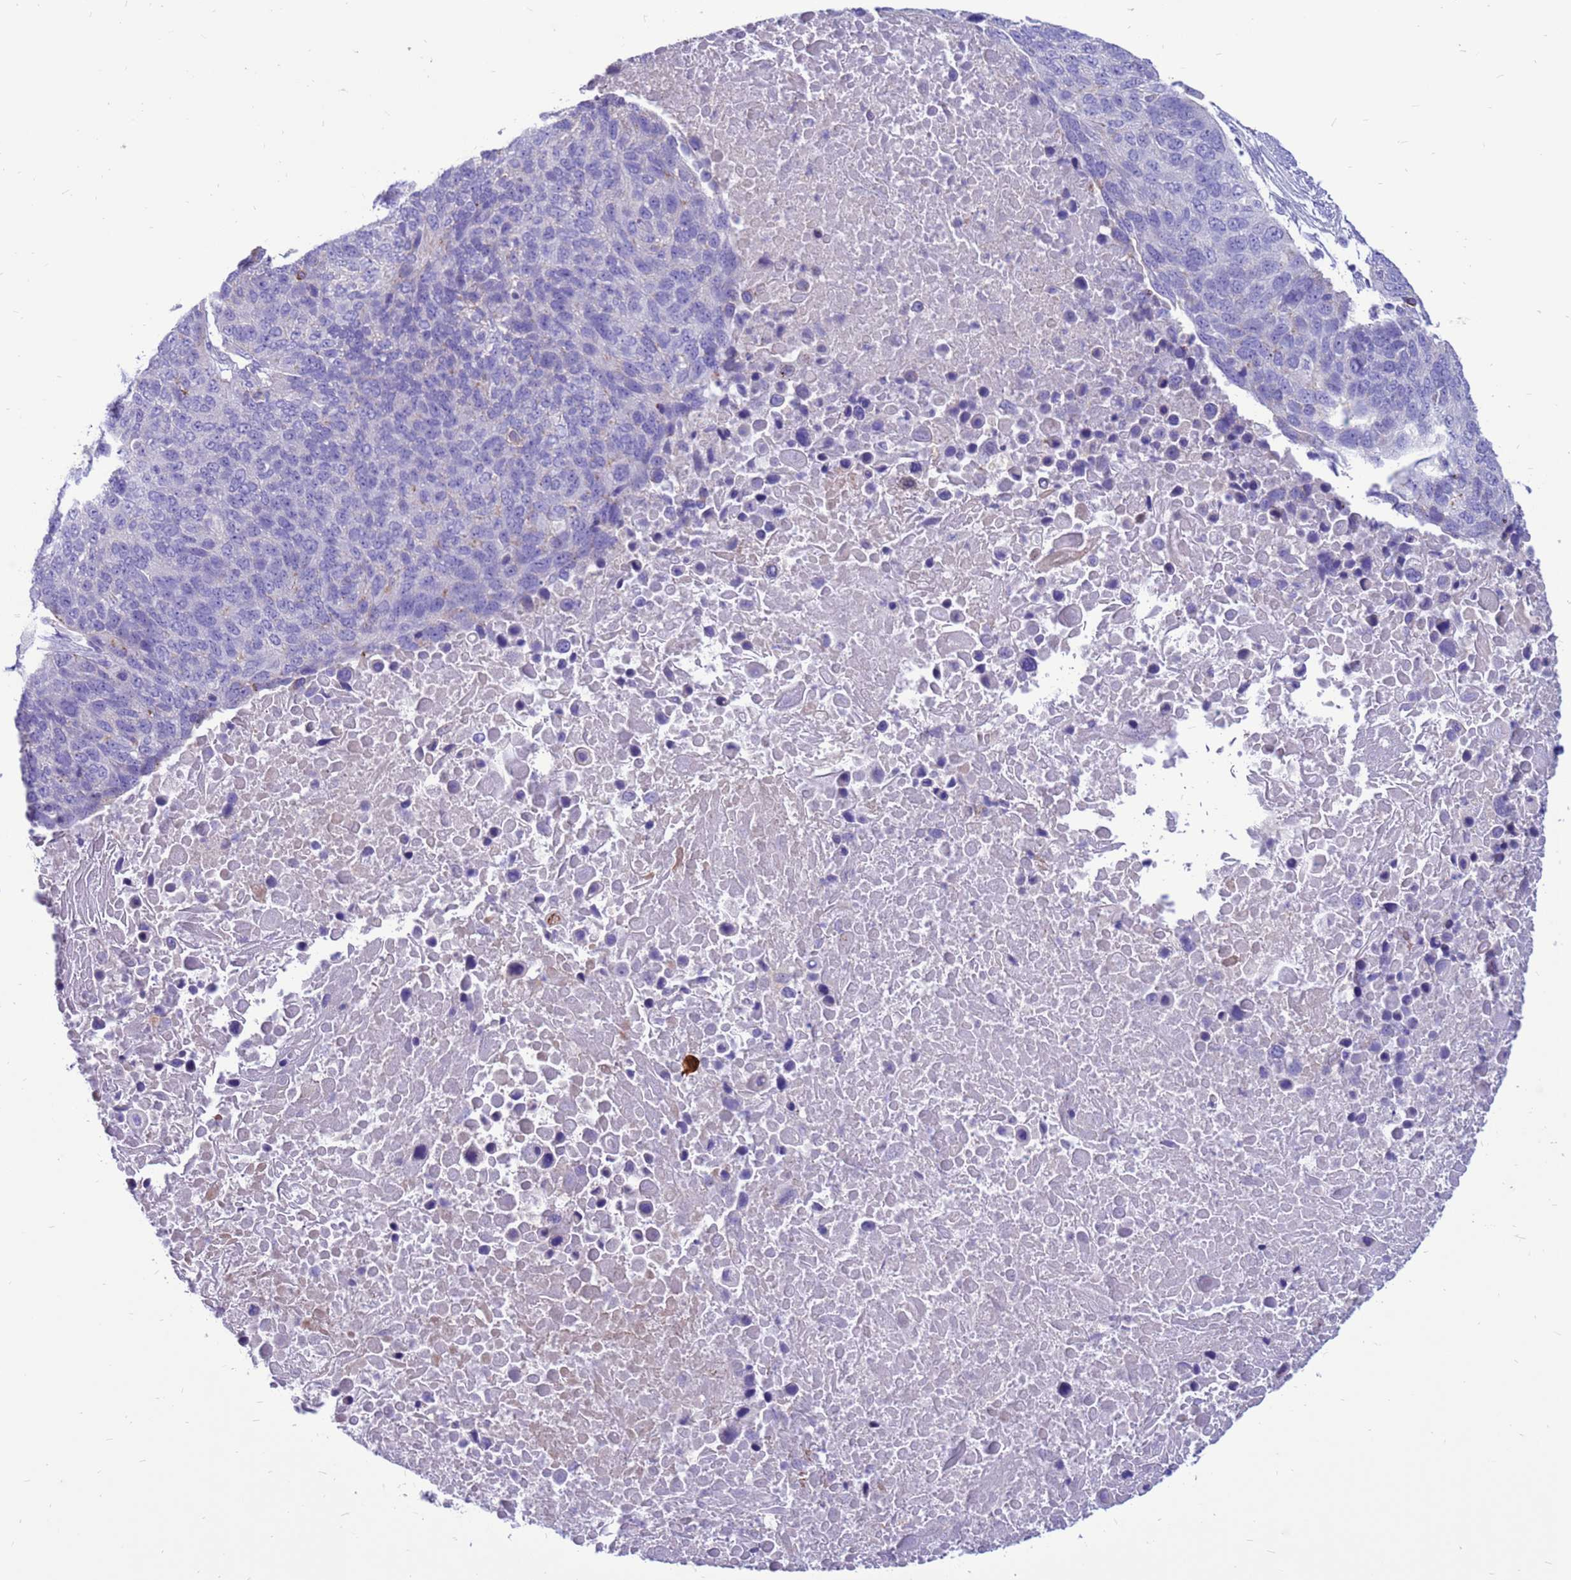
{"staining": {"intensity": "negative", "quantity": "none", "location": "none"}, "tissue": "lung cancer", "cell_type": "Tumor cells", "image_type": "cancer", "snomed": [{"axis": "morphology", "description": "Normal tissue, NOS"}, {"axis": "morphology", "description": "Squamous cell carcinoma, NOS"}, {"axis": "topography", "description": "Lymph node"}, {"axis": "topography", "description": "Lung"}], "caption": "The immunohistochemistry micrograph has no significant expression in tumor cells of lung cancer tissue.", "gene": "PDE10A", "patient": {"sex": "male", "age": 66}}